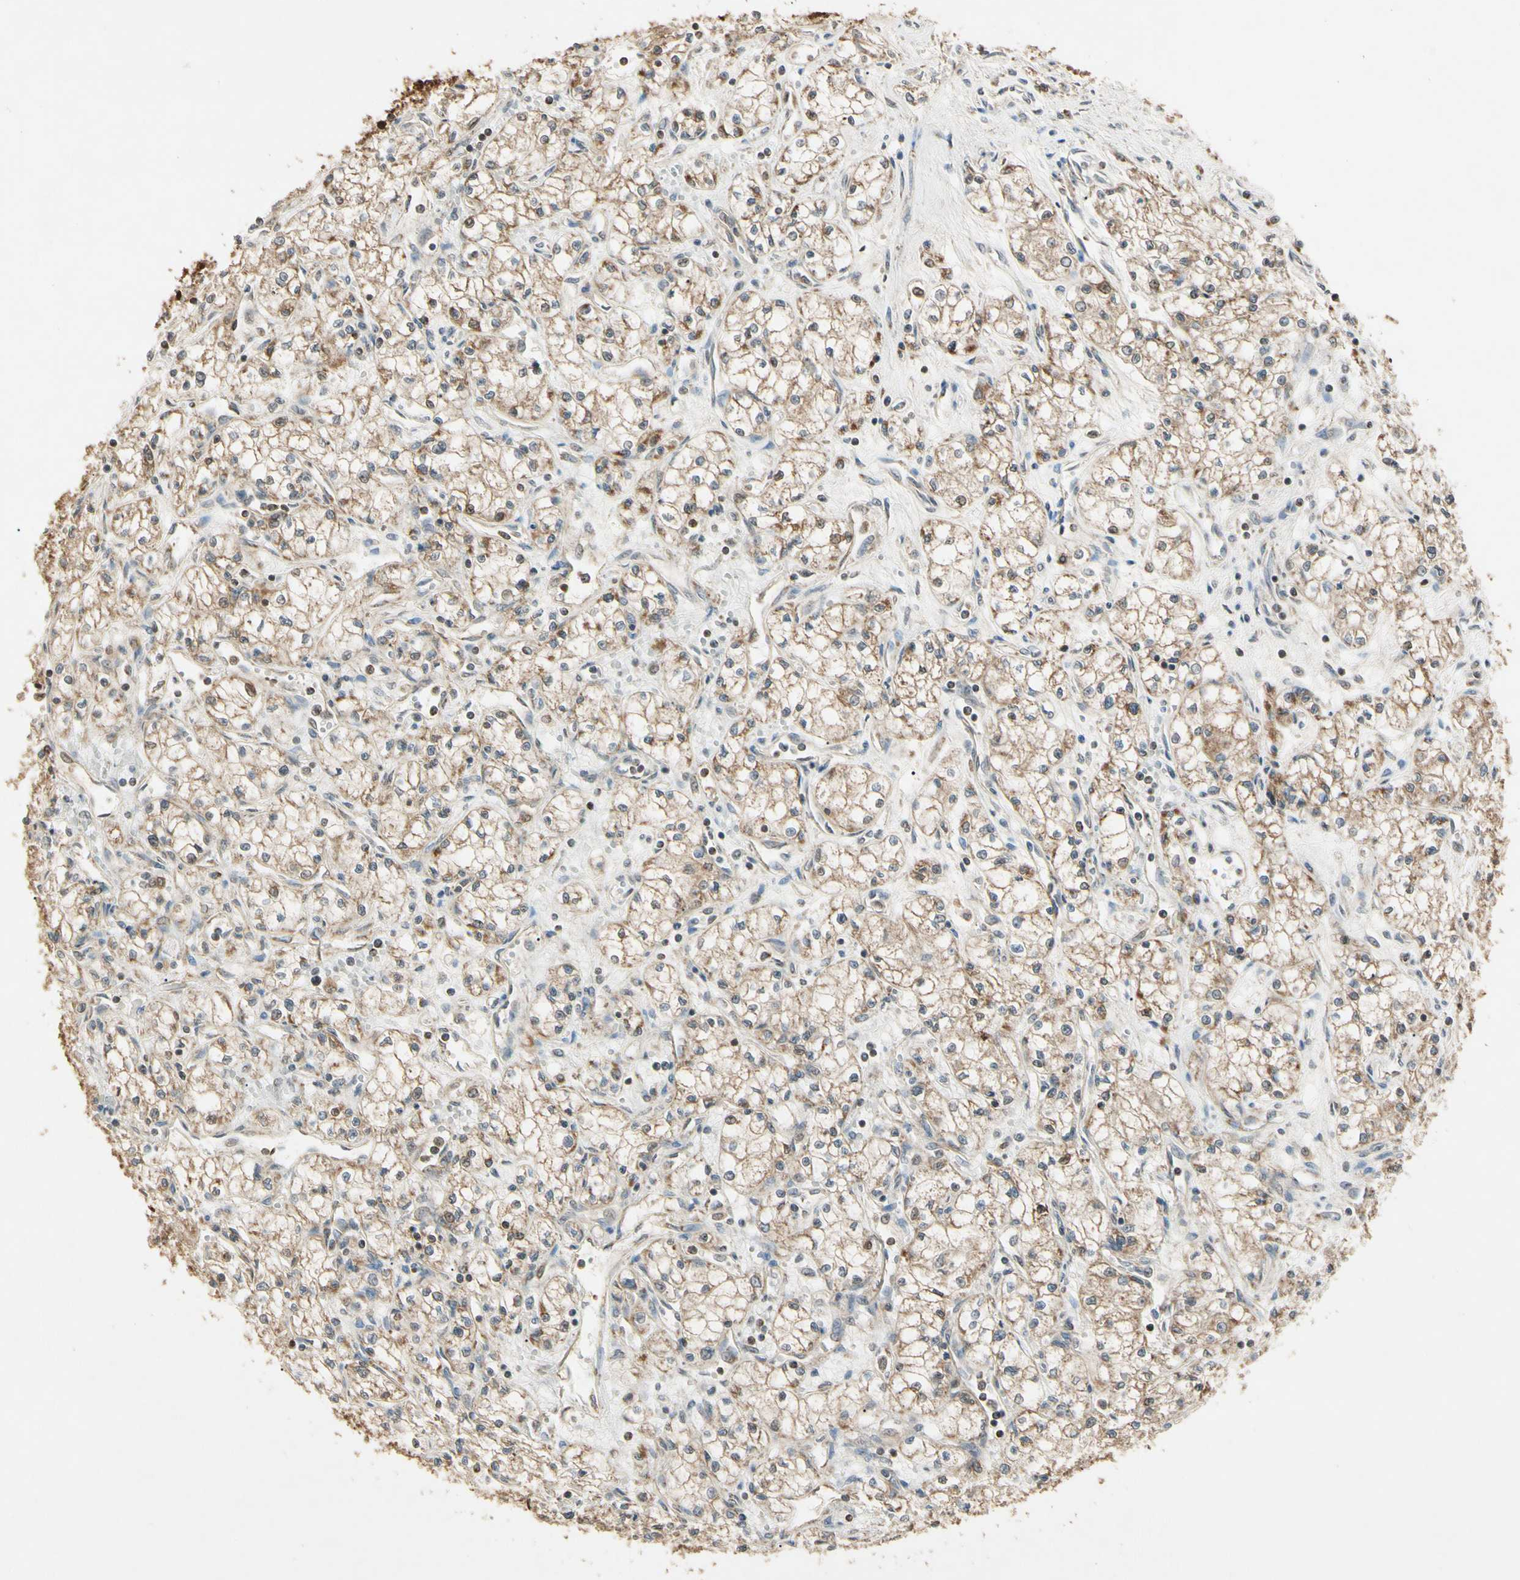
{"staining": {"intensity": "weak", "quantity": ">75%", "location": "cytoplasmic/membranous,nuclear"}, "tissue": "renal cancer", "cell_type": "Tumor cells", "image_type": "cancer", "snomed": [{"axis": "morphology", "description": "Normal tissue, NOS"}, {"axis": "morphology", "description": "Adenocarcinoma, NOS"}, {"axis": "topography", "description": "Kidney"}], "caption": "Immunohistochemistry staining of renal cancer, which displays low levels of weak cytoplasmic/membranous and nuclear staining in about >75% of tumor cells indicating weak cytoplasmic/membranous and nuclear protein positivity. The staining was performed using DAB (brown) for protein detection and nuclei were counterstained in hematoxylin (blue).", "gene": "PRDX5", "patient": {"sex": "male", "age": 59}}